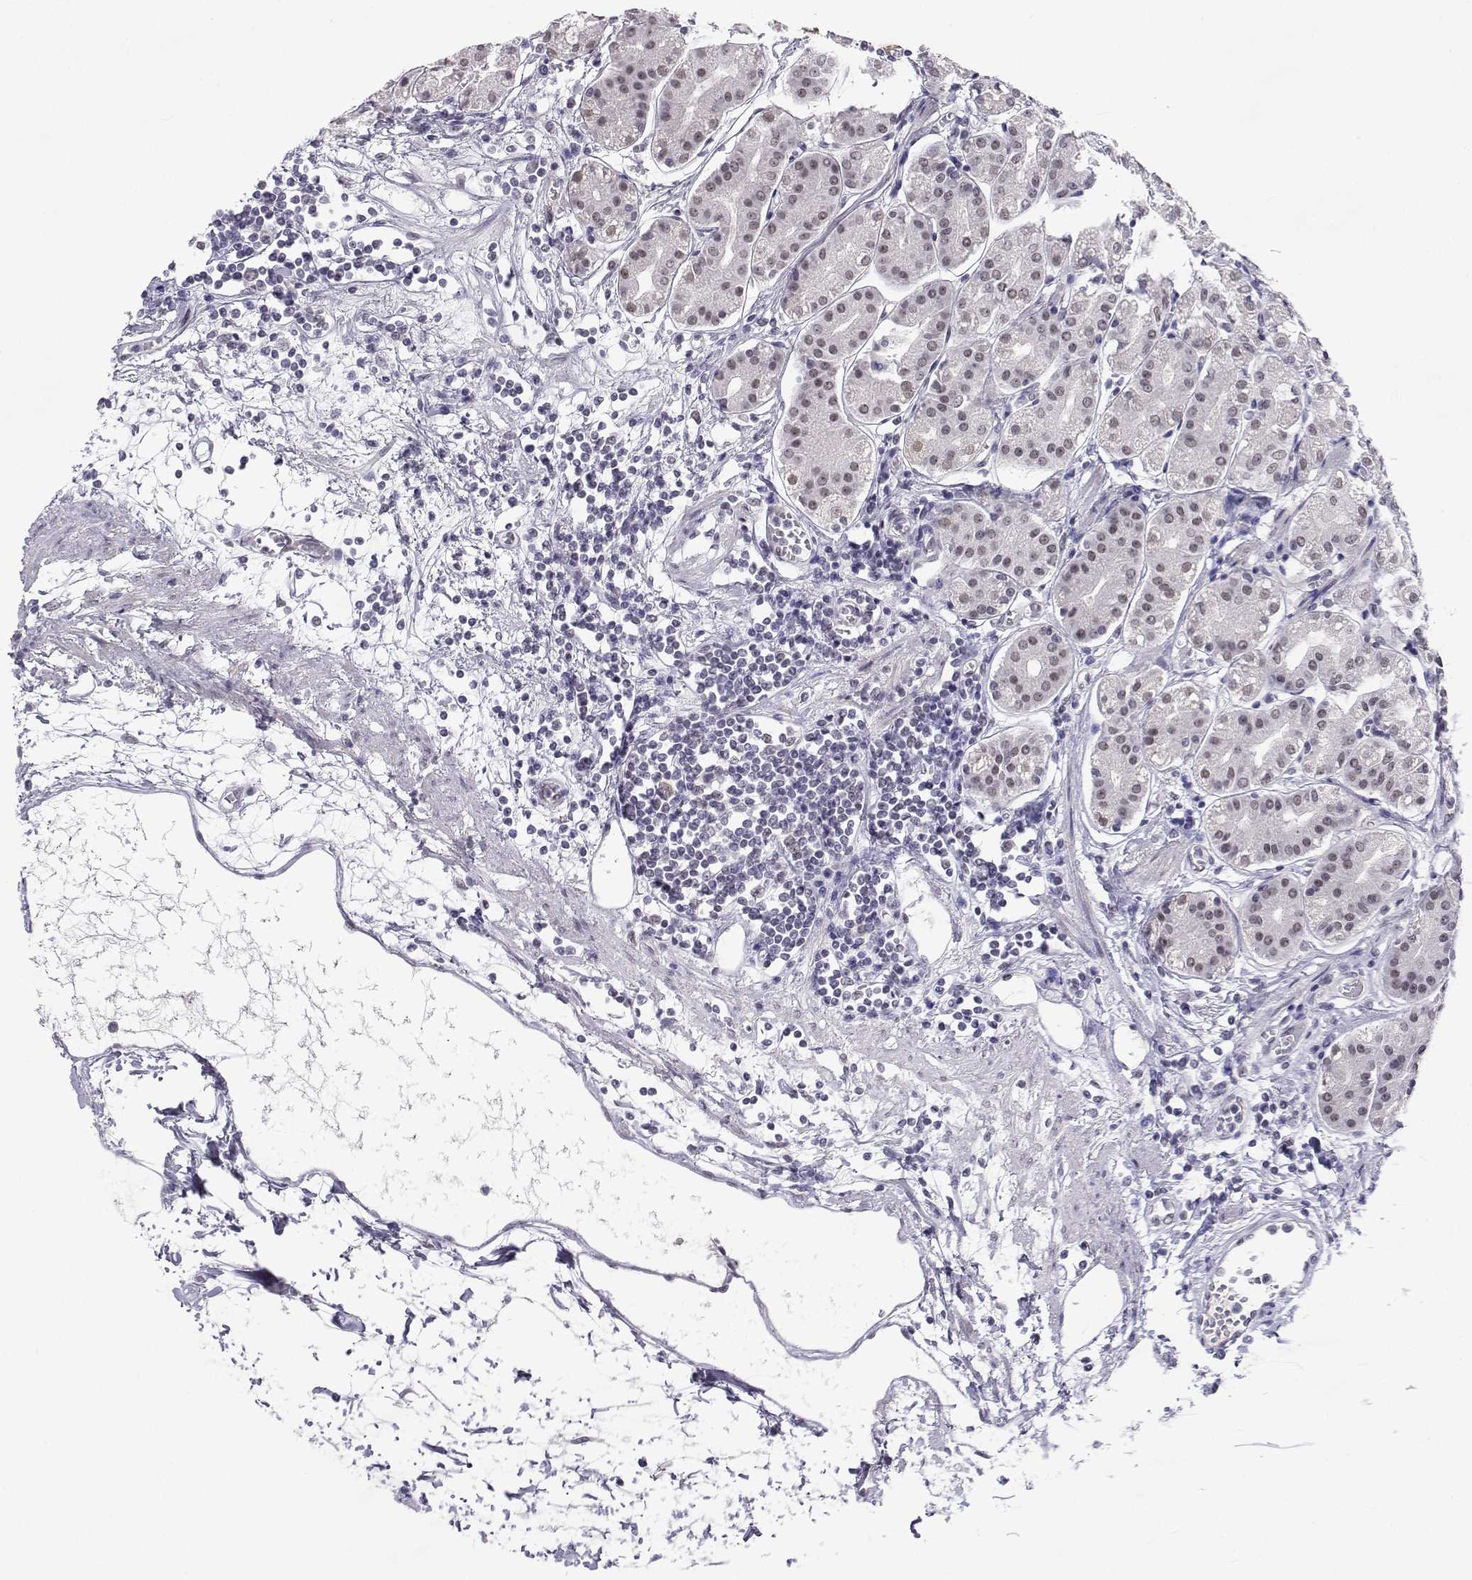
{"staining": {"intensity": "weak", "quantity": ">75%", "location": "nuclear"}, "tissue": "stomach", "cell_type": "Glandular cells", "image_type": "normal", "snomed": [{"axis": "morphology", "description": "Normal tissue, NOS"}, {"axis": "topography", "description": "Skeletal muscle"}, {"axis": "topography", "description": "Stomach"}], "caption": "IHC micrograph of unremarkable human stomach stained for a protein (brown), which reveals low levels of weak nuclear positivity in approximately >75% of glandular cells.", "gene": "MED26", "patient": {"sex": "female", "age": 57}}